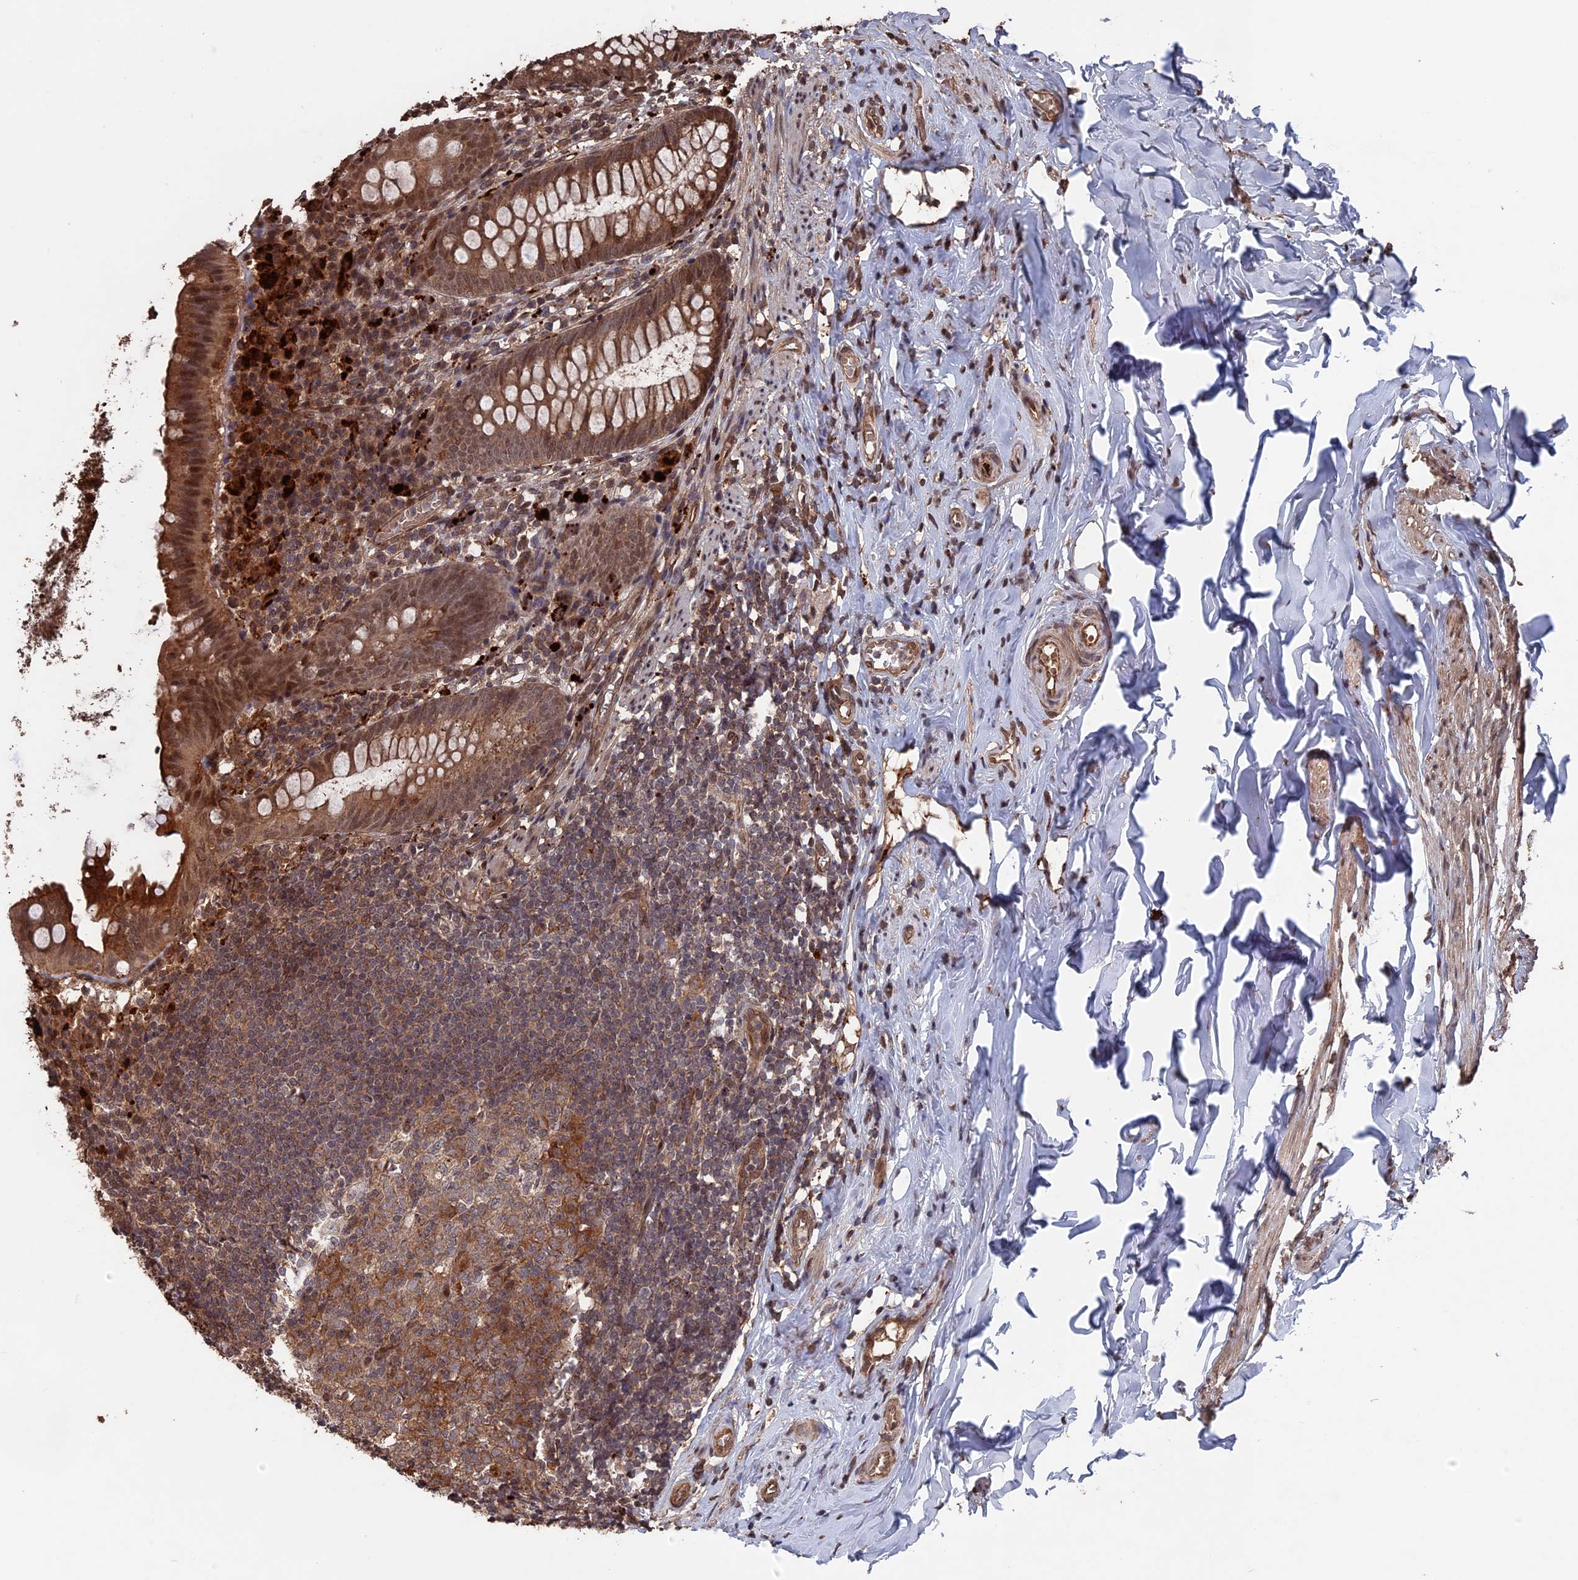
{"staining": {"intensity": "moderate", "quantity": ">75%", "location": "cytoplasmic/membranous,nuclear"}, "tissue": "appendix", "cell_type": "Glandular cells", "image_type": "normal", "snomed": [{"axis": "morphology", "description": "Normal tissue, NOS"}, {"axis": "topography", "description": "Appendix"}], "caption": "IHC (DAB (3,3'-diaminobenzidine)) staining of benign appendix displays moderate cytoplasmic/membranous,nuclear protein expression in about >75% of glandular cells.", "gene": "TELO2", "patient": {"sex": "female", "age": 51}}